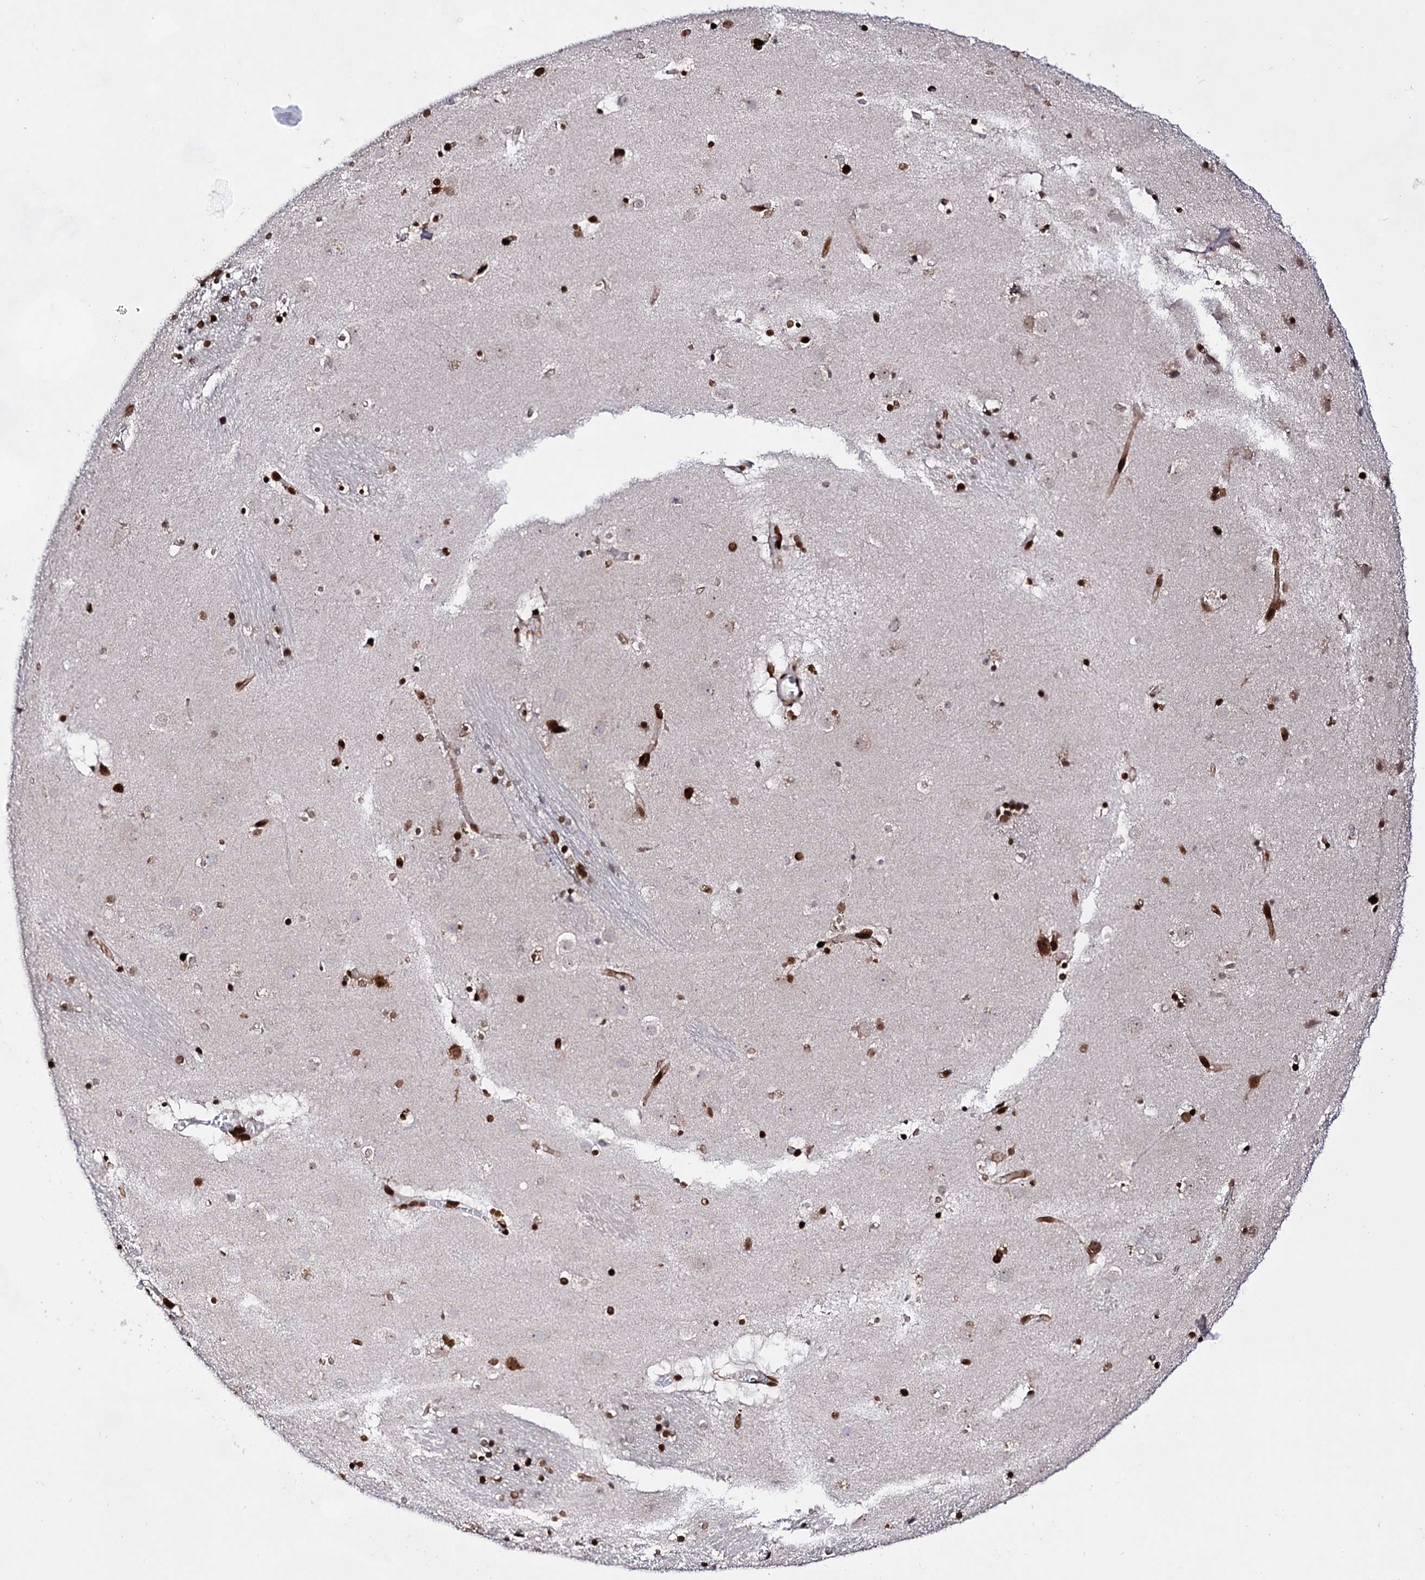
{"staining": {"intensity": "strong", "quantity": "<25%", "location": "nuclear"}, "tissue": "caudate", "cell_type": "Glial cells", "image_type": "normal", "snomed": [{"axis": "morphology", "description": "Normal tissue, NOS"}, {"axis": "topography", "description": "Lateral ventricle wall"}], "caption": "Immunohistochemistry (IHC) (DAB (3,3'-diaminobenzidine)) staining of normal human caudate reveals strong nuclear protein staining in approximately <25% of glial cells.", "gene": "HMGB2", "patient": {"sex": "male", "age": 70}}